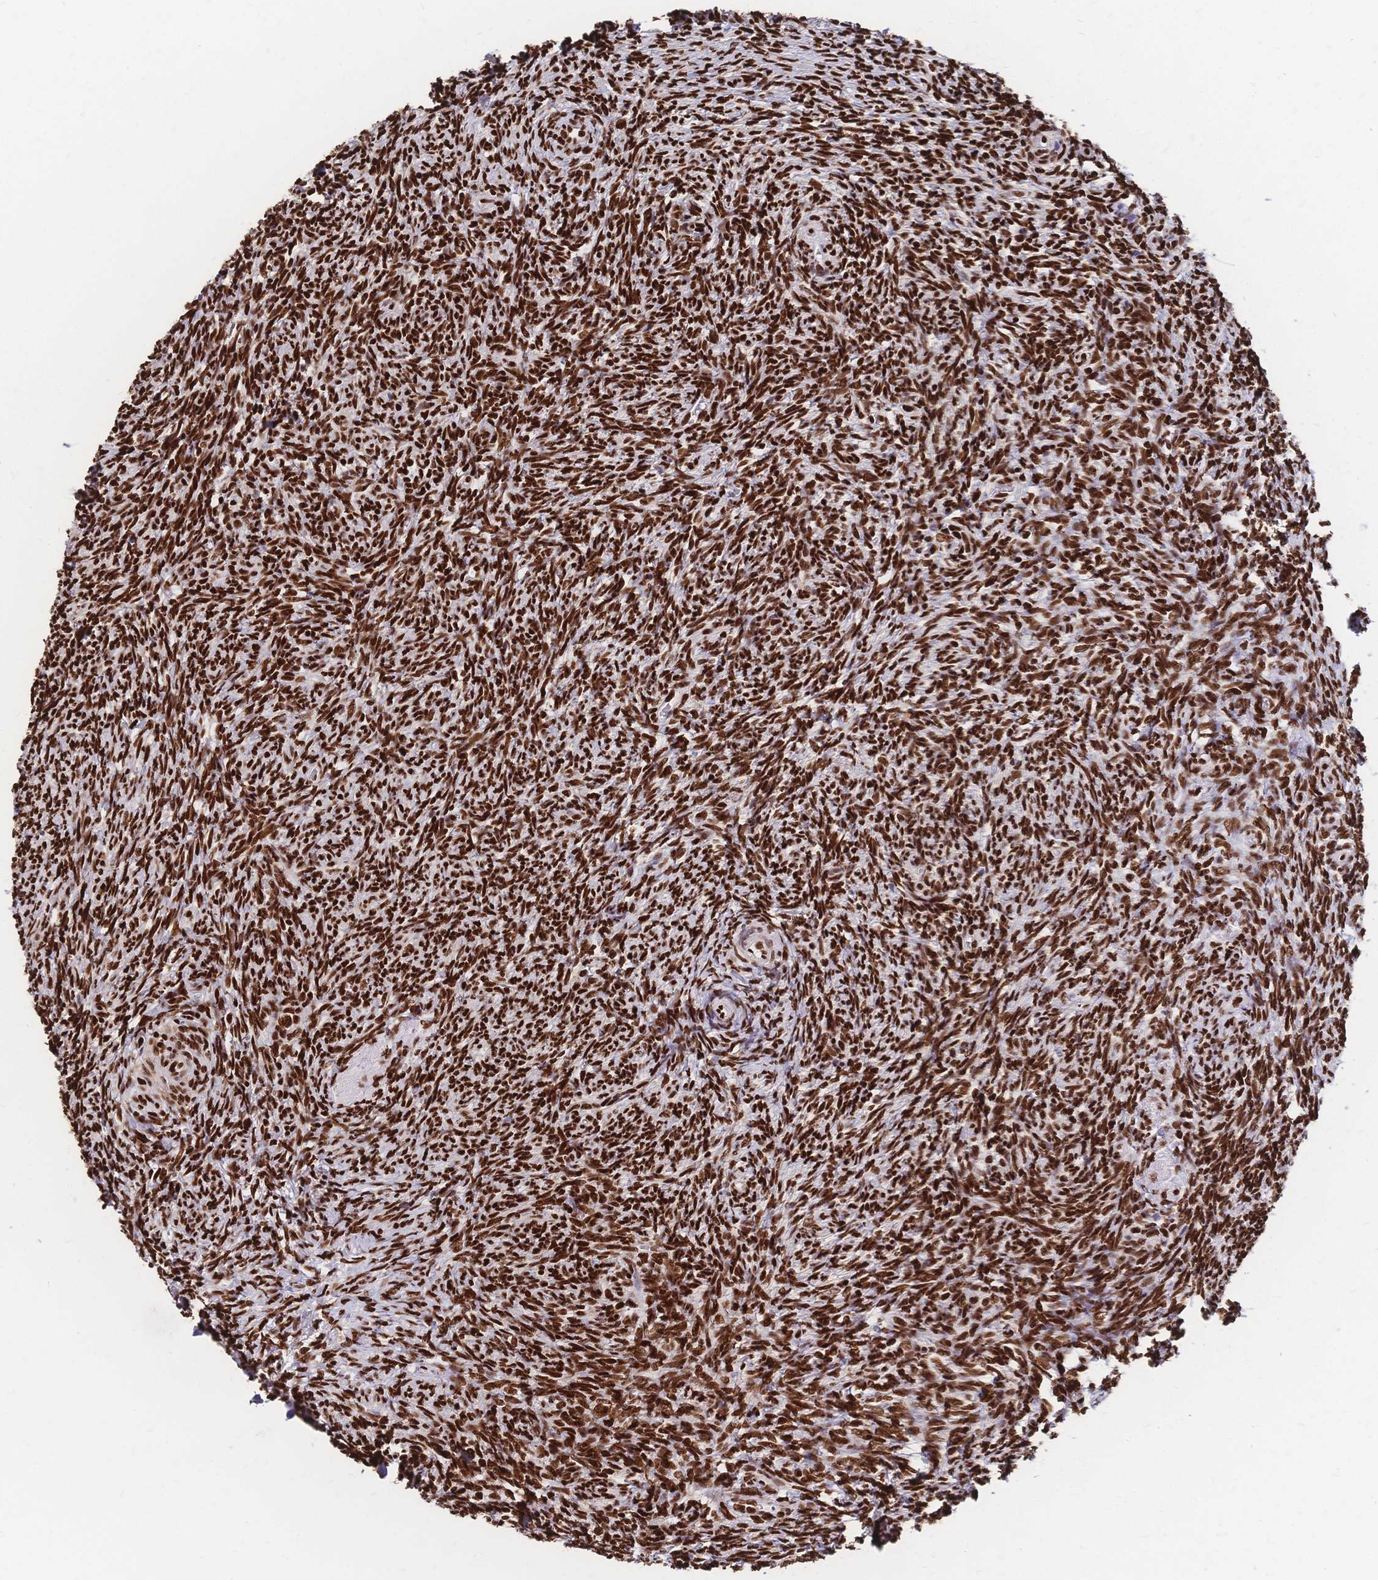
{"staining": {"intensity": "strong", "quantity": ">75%", "location": "nuclear"}, "tissue": "ovary", "cell_type": "Ovarian stroma cells", "image_type": "normal", "snomed": [{"axis": "morphology", "description": "Normal tissue, NOS"}, {"axis": "topography", "description": "Ovary"}], "caption": "IHC staining of normal ovary, which exhibits high levels of strong nuclear expression in about >75% of ovarian stroma cells indicating strong nuclear protein staining. The staining was performed using DAB (3,3'-diaminobenzidine) (brown) for protein detection and nuclei were counterstained in hematoxylin (blue).", "gene": "HDGF", "patient": {"sex": "female", "age": 39}}